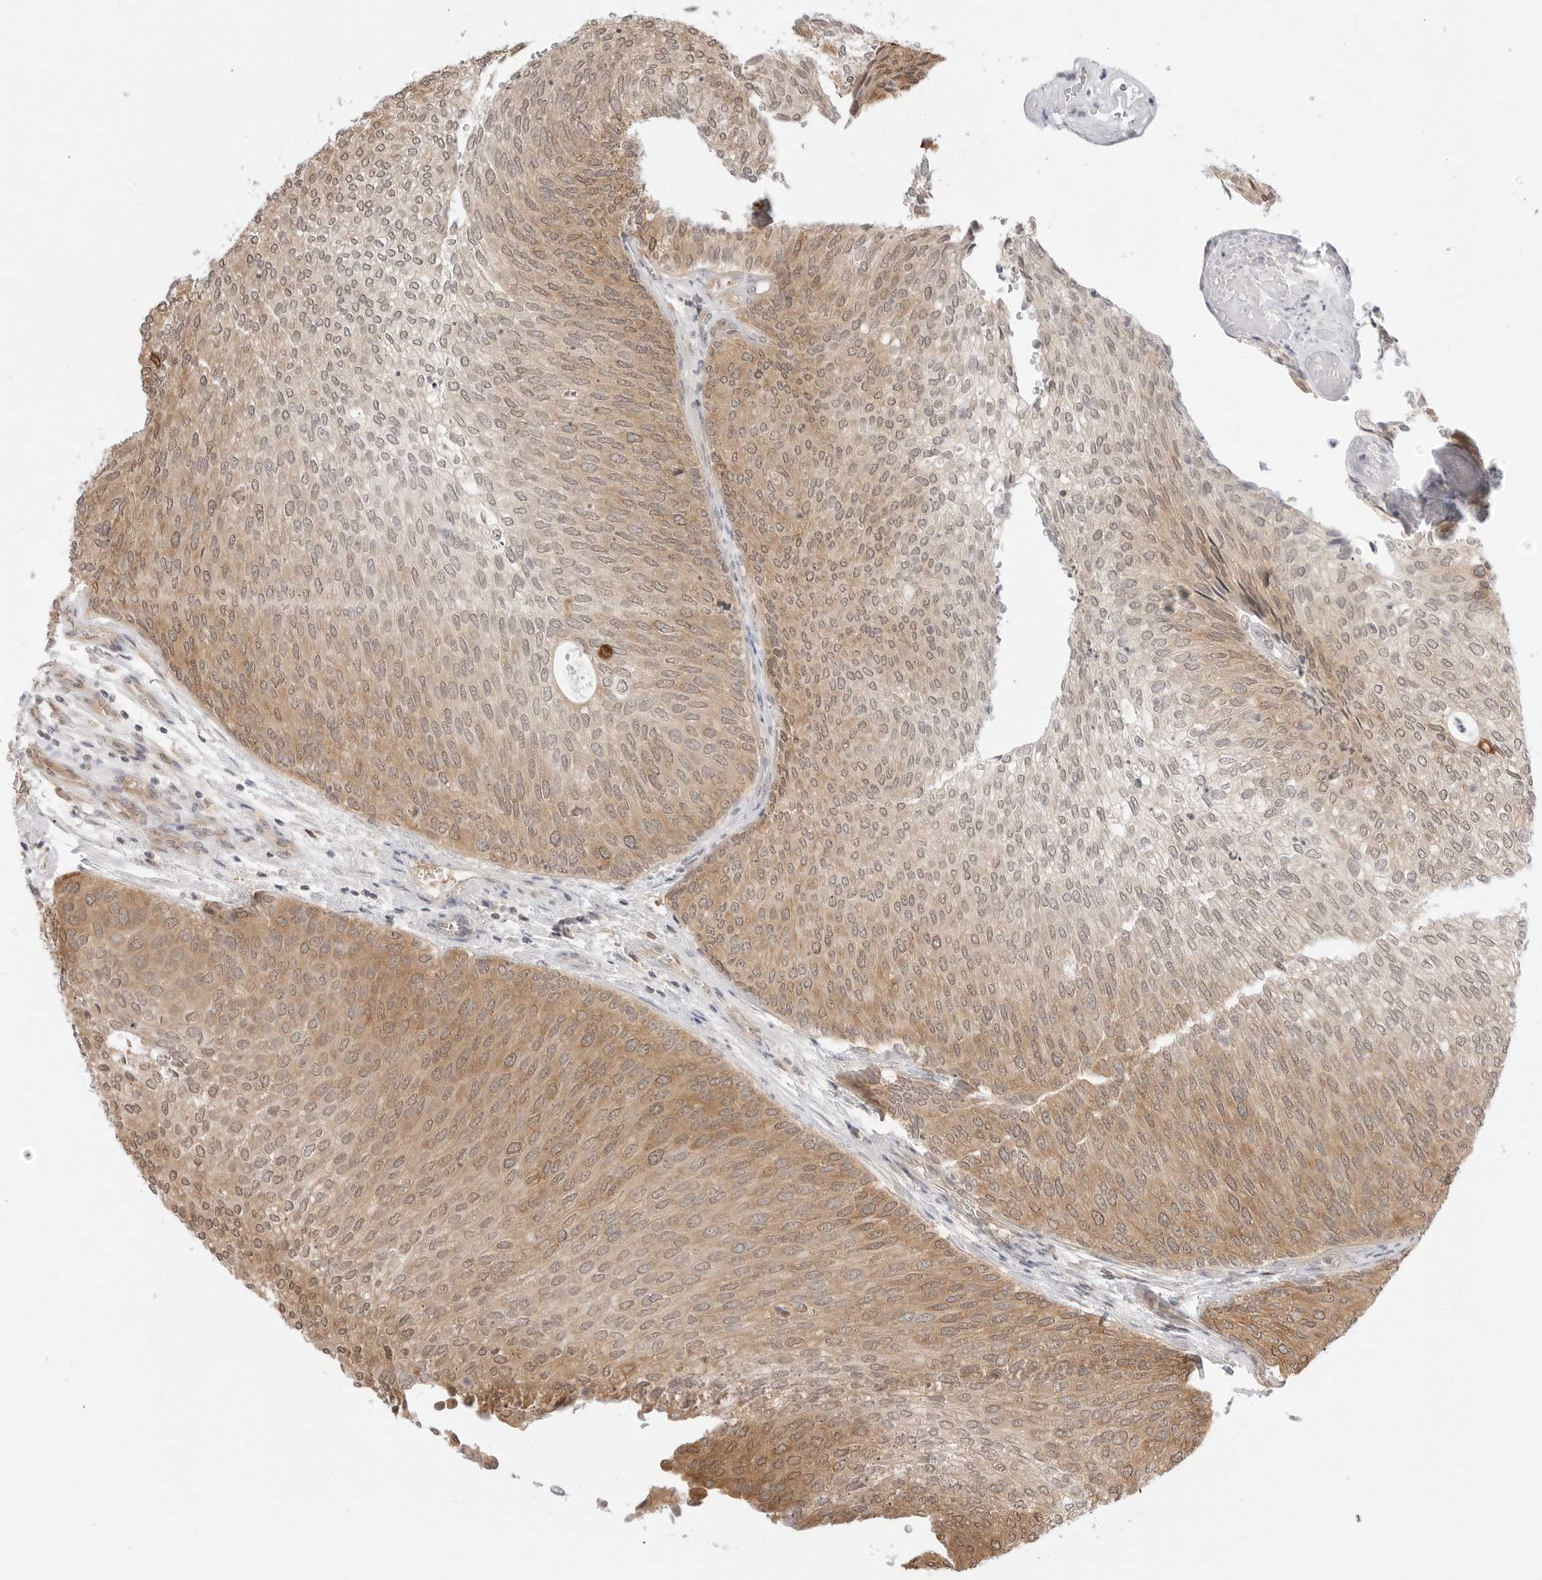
{"staining": {"intensity": "moderate", "quantity": ">75%", "location": "cytoplasmic/membranous,nuclear"}, "tissue": "urothelial cancer", "cell_type": "Tumor cells", "image_type": "cancer", "snomed": [{"axis": "morphology", "description": "Urothelial carcinoma, Low grade"}, {"axis": "topography", "description": "Urinary bladder"}], "caption": "Immunohistochemical staining of human urothelial cancer reveals moderate cytoplasmic/membranous and nuclear protein expression in about >75% of tumor cells.", "gene": "NUDC", "patient": {"sex": "female", "age": 79}}